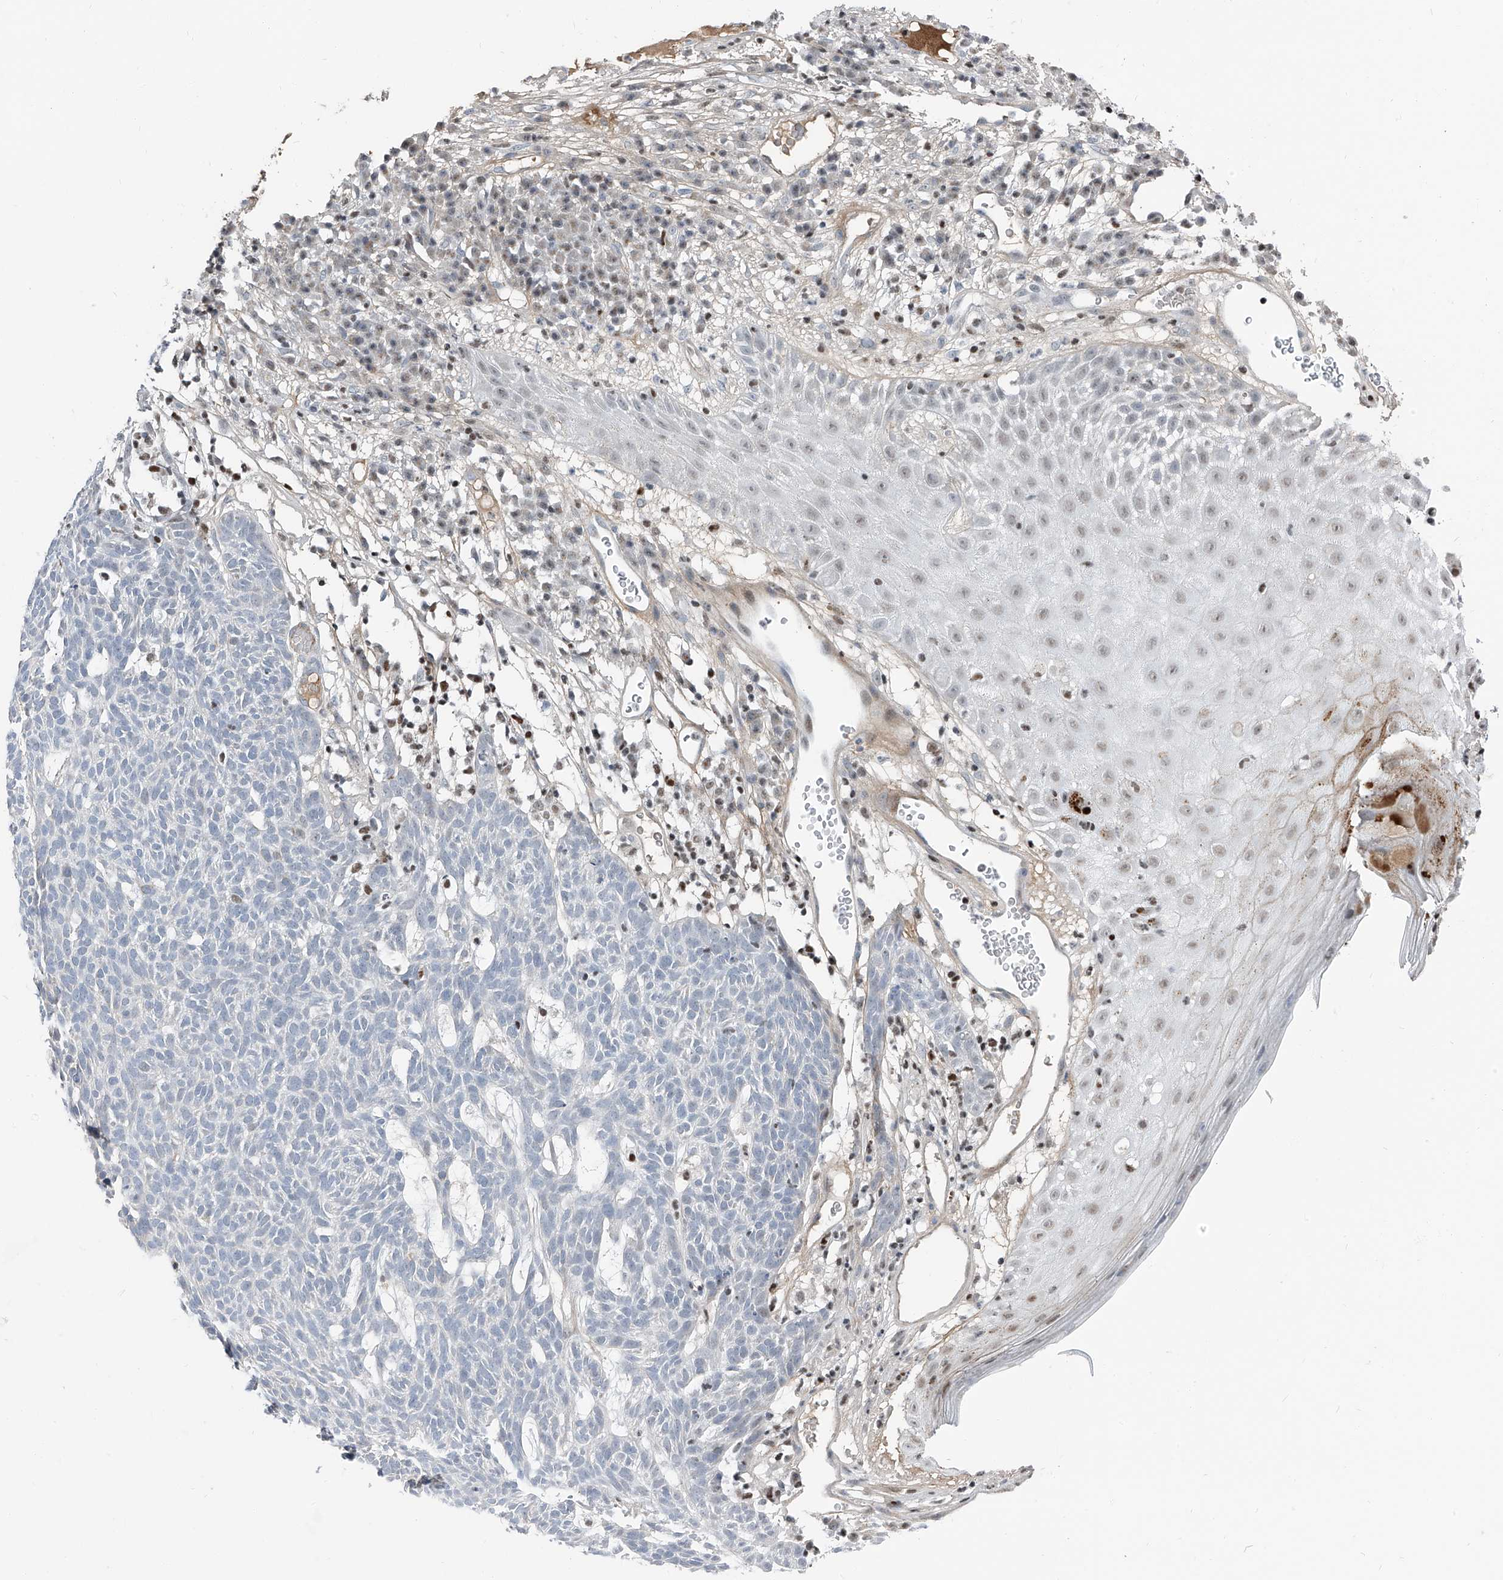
{"staining": {"intensity": "negative", "quantity": "none", "location": "none"}, "tissue": "skin cancer", "cell_type": "Tumor cells", "image_type": "cancer", "snomed": [{"axis": "morphology", "description": "Squamous cell carcinoma, NOS"}, {"axis": "topography", "description": "Skin"}], "caption": "Immunohistochemical staining of squamous cell carcinoma (skin) shows no significant expression in tumor cells.", "gene": "HOXA3", "patient": {"sex": "female", "age": 90}}